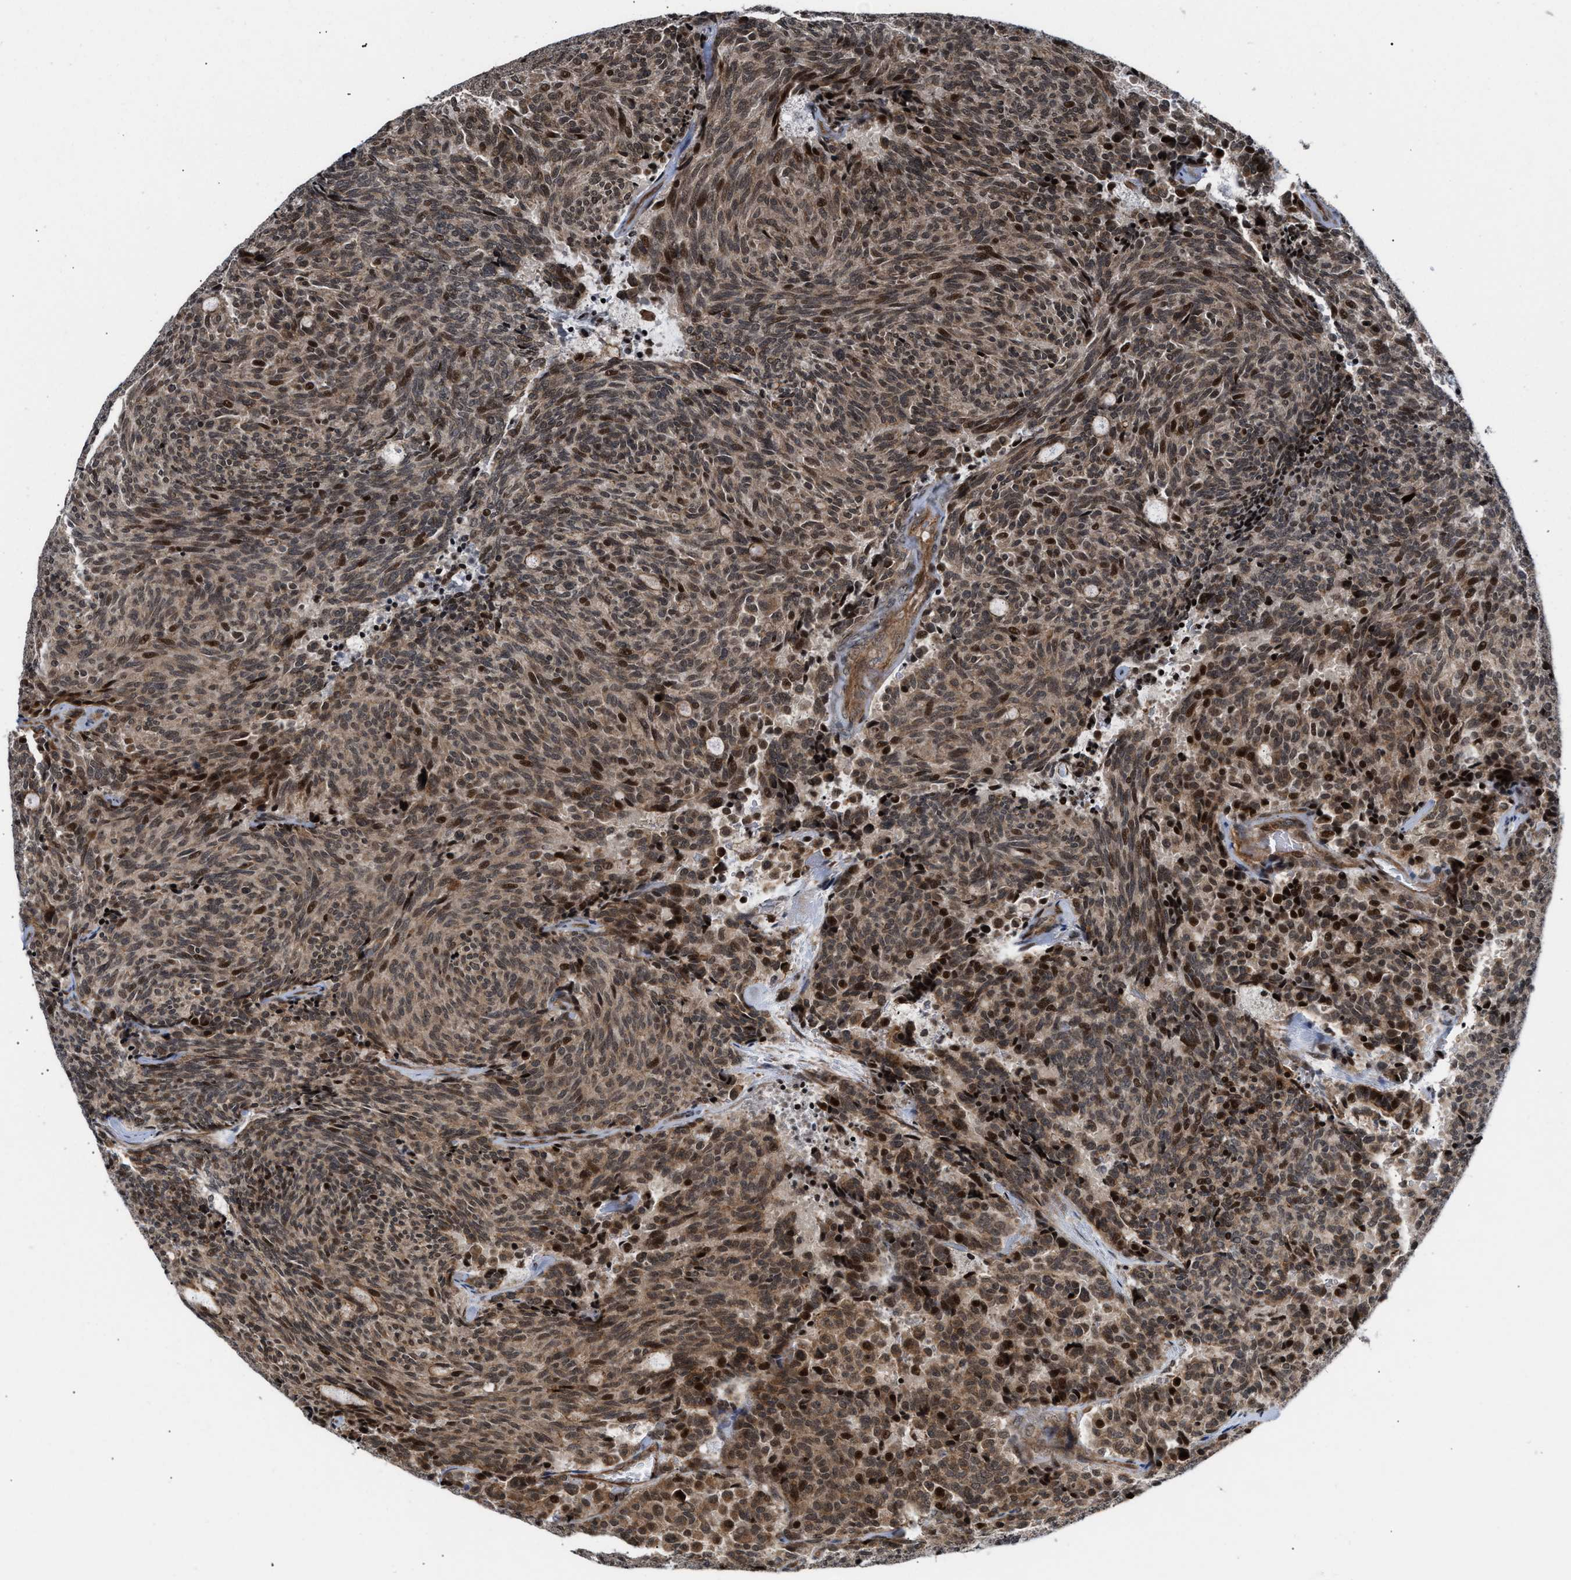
{"staining": {"intensity": "strong", "quantity": "<25%", "location": "cytoplasmic/membranous,nuclear"}, "tissue": "carcinoid", "cell_type": "Tumor cells", "image_type": "cancer", "snomed": [{"axis": "morphology", "description": "Carcinoid, malignant, NOS"}, {"axis": "topography", "description": "Pancreas"}], "caption": "Immunohistochemistry of carcinoid (malignant) shows medium levels of strong cytoplasmic/membranous and nuclear expression in approximately <25% of tumor cells.", "gene": "STAU2", "patient": {"sex": "female", "age": 54}}